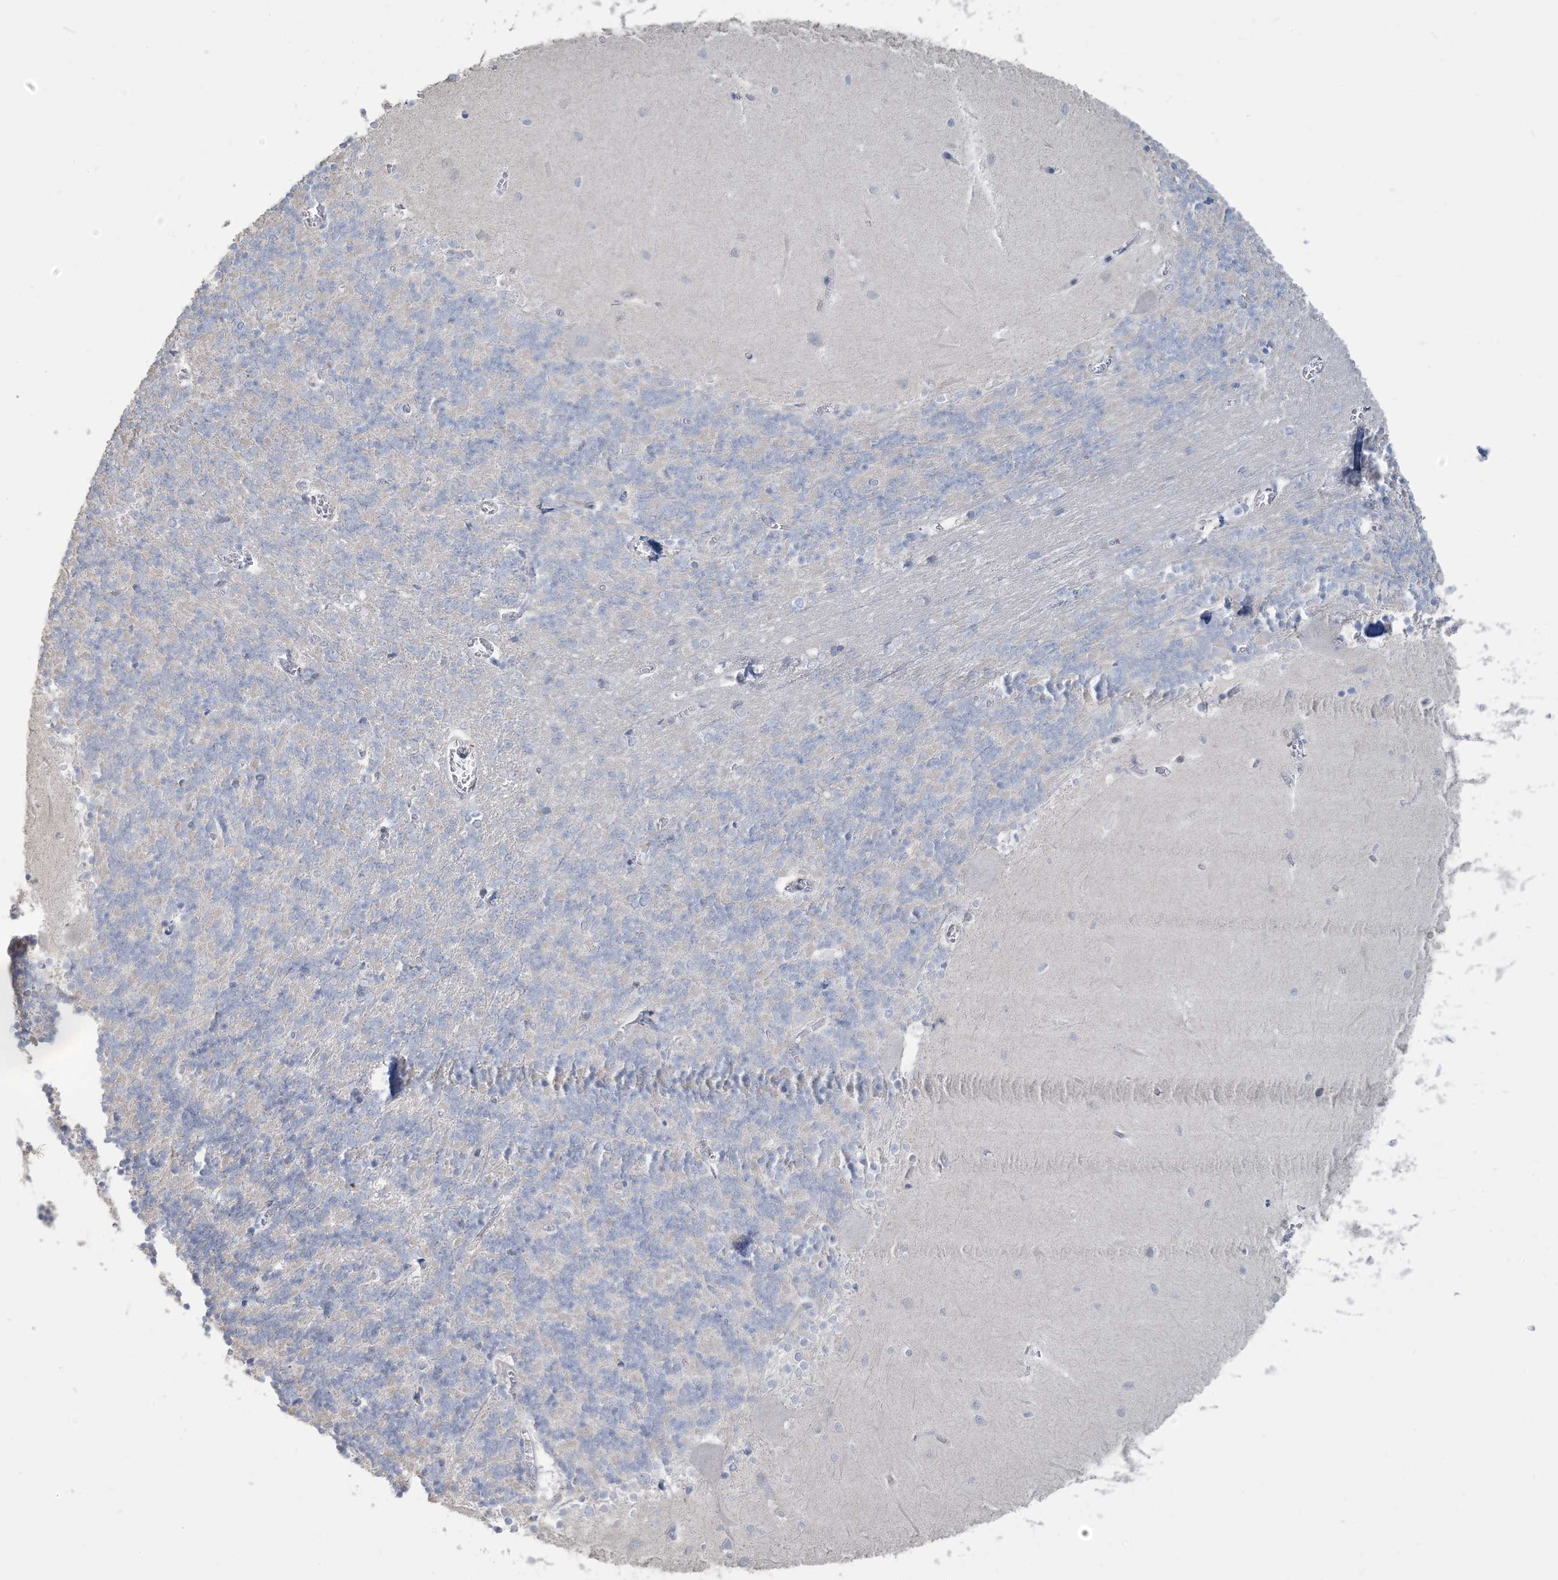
{"staining": {"intensity": "negative", "quantity": "none", "location": "none"}, "tissue": "cerebellum", "cell_type": "Cells in granular layer", "image_type": "normal", "snomed": [{"axis": "morphology", "description": "Normal tissue, NOS"}, {"axis": "topography", "description": "Cerebellum"}], "caption": "The micrograph displays no staining of cells in granular layer in benign cerebellum. (DAB (3,3'-diaminobenzidine) IHC visualized using brightfield microscopy, high magnification).", "gene": "NPHS2", "patient": {"sex": "male", "age": 37}}